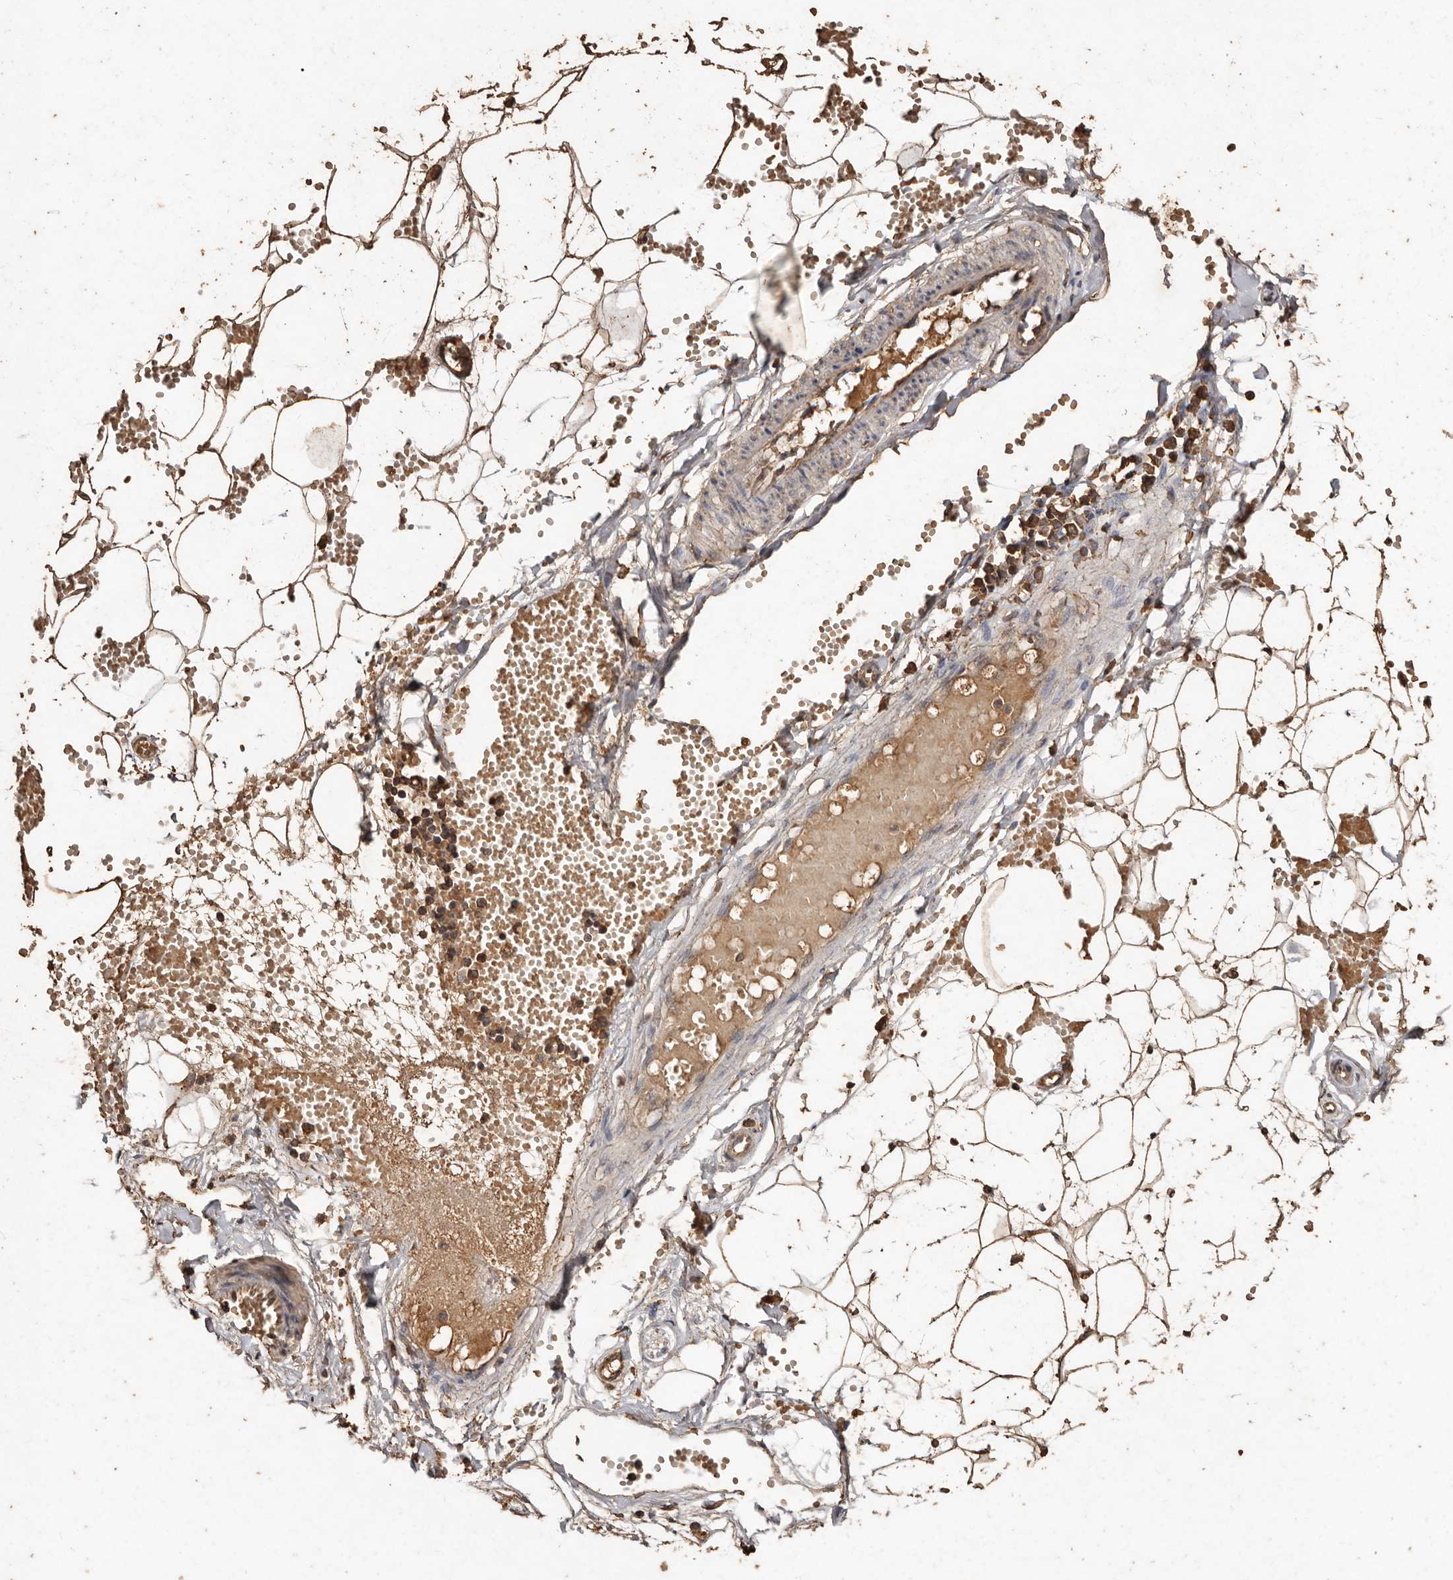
{"staining": {"intensity": "moderate", "quantity": ">75%", "location": "cytoplasmic/membranous"}, "tissue": "adipose tissue", "cell_type": "Adipocytes", "image_type": "normal", "snomed": [{"axis": "morphology", "description": "Normal tissue, NOS"}, {"axis": "topography", "description": "Breast"}], "caption": "Immunohistochemistry micrograph of unremarkable adipose tissue: adipose tissue stained using IHC displays medium levels of moderate protein expression localized specifically in the cytoplasmic/membranous of adipocytes, appearing as a cytoplasmic/membranous brown color.", "gene": "FARS2", "patient": {"sex": "female", "age": 23}}